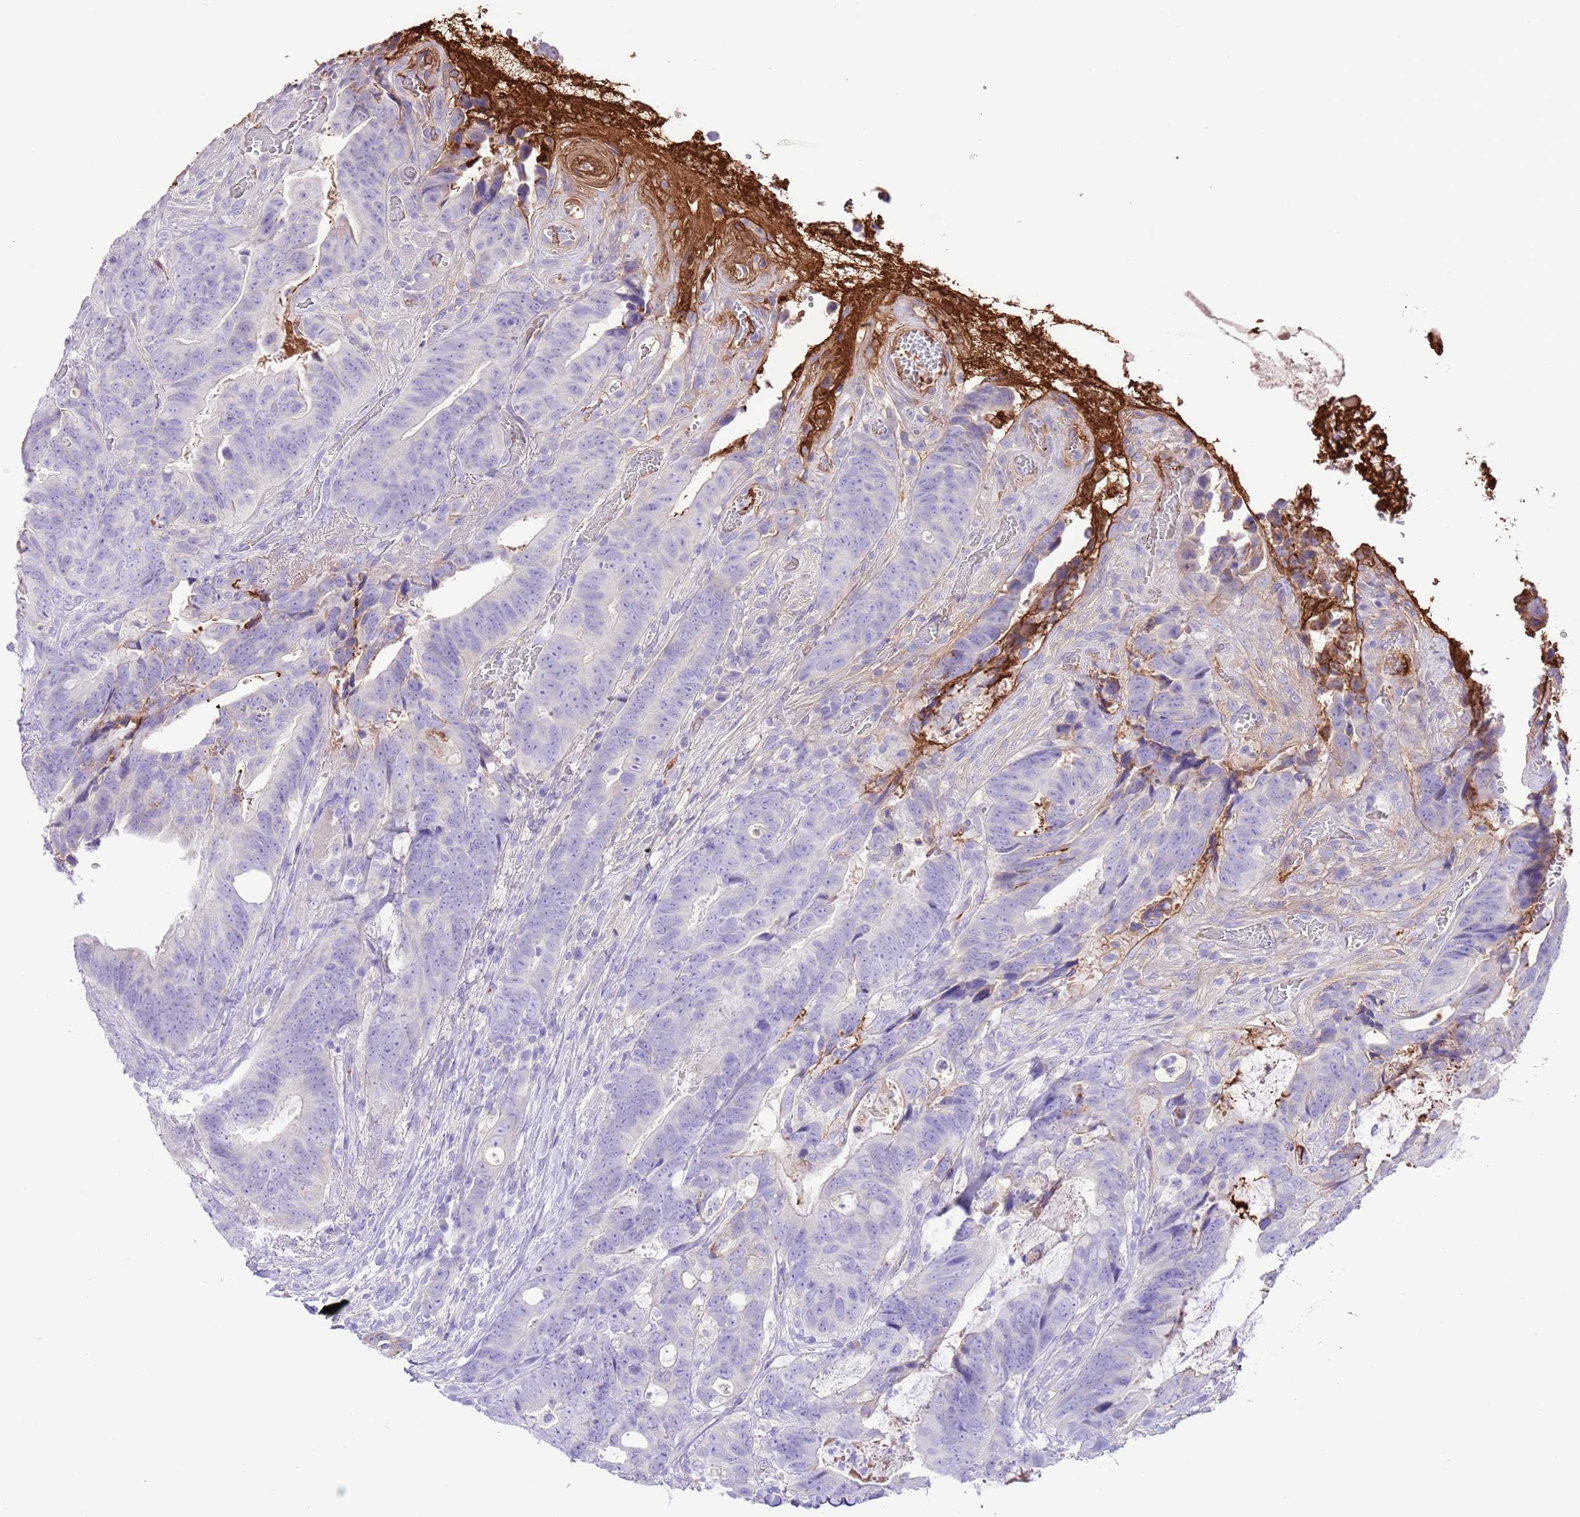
{"staining": {"intensity": "negative", "quantity": "none", "location": "none"}, "tissue": "colorectal cancer", "cell_type": "Tumor cells", "image_type": "cancer", "snomed": [{"axis": "morphology", "description": "Adenocarcinoma, NOS"}, {"axis": "topography", "description": "Colon"}], "caption": "A histopathology image of human colorectal adenocarcinoma is negative for staining in tumor cells.", "gene": "IGF1", "patient": {"sex": "female", "age": 82}}